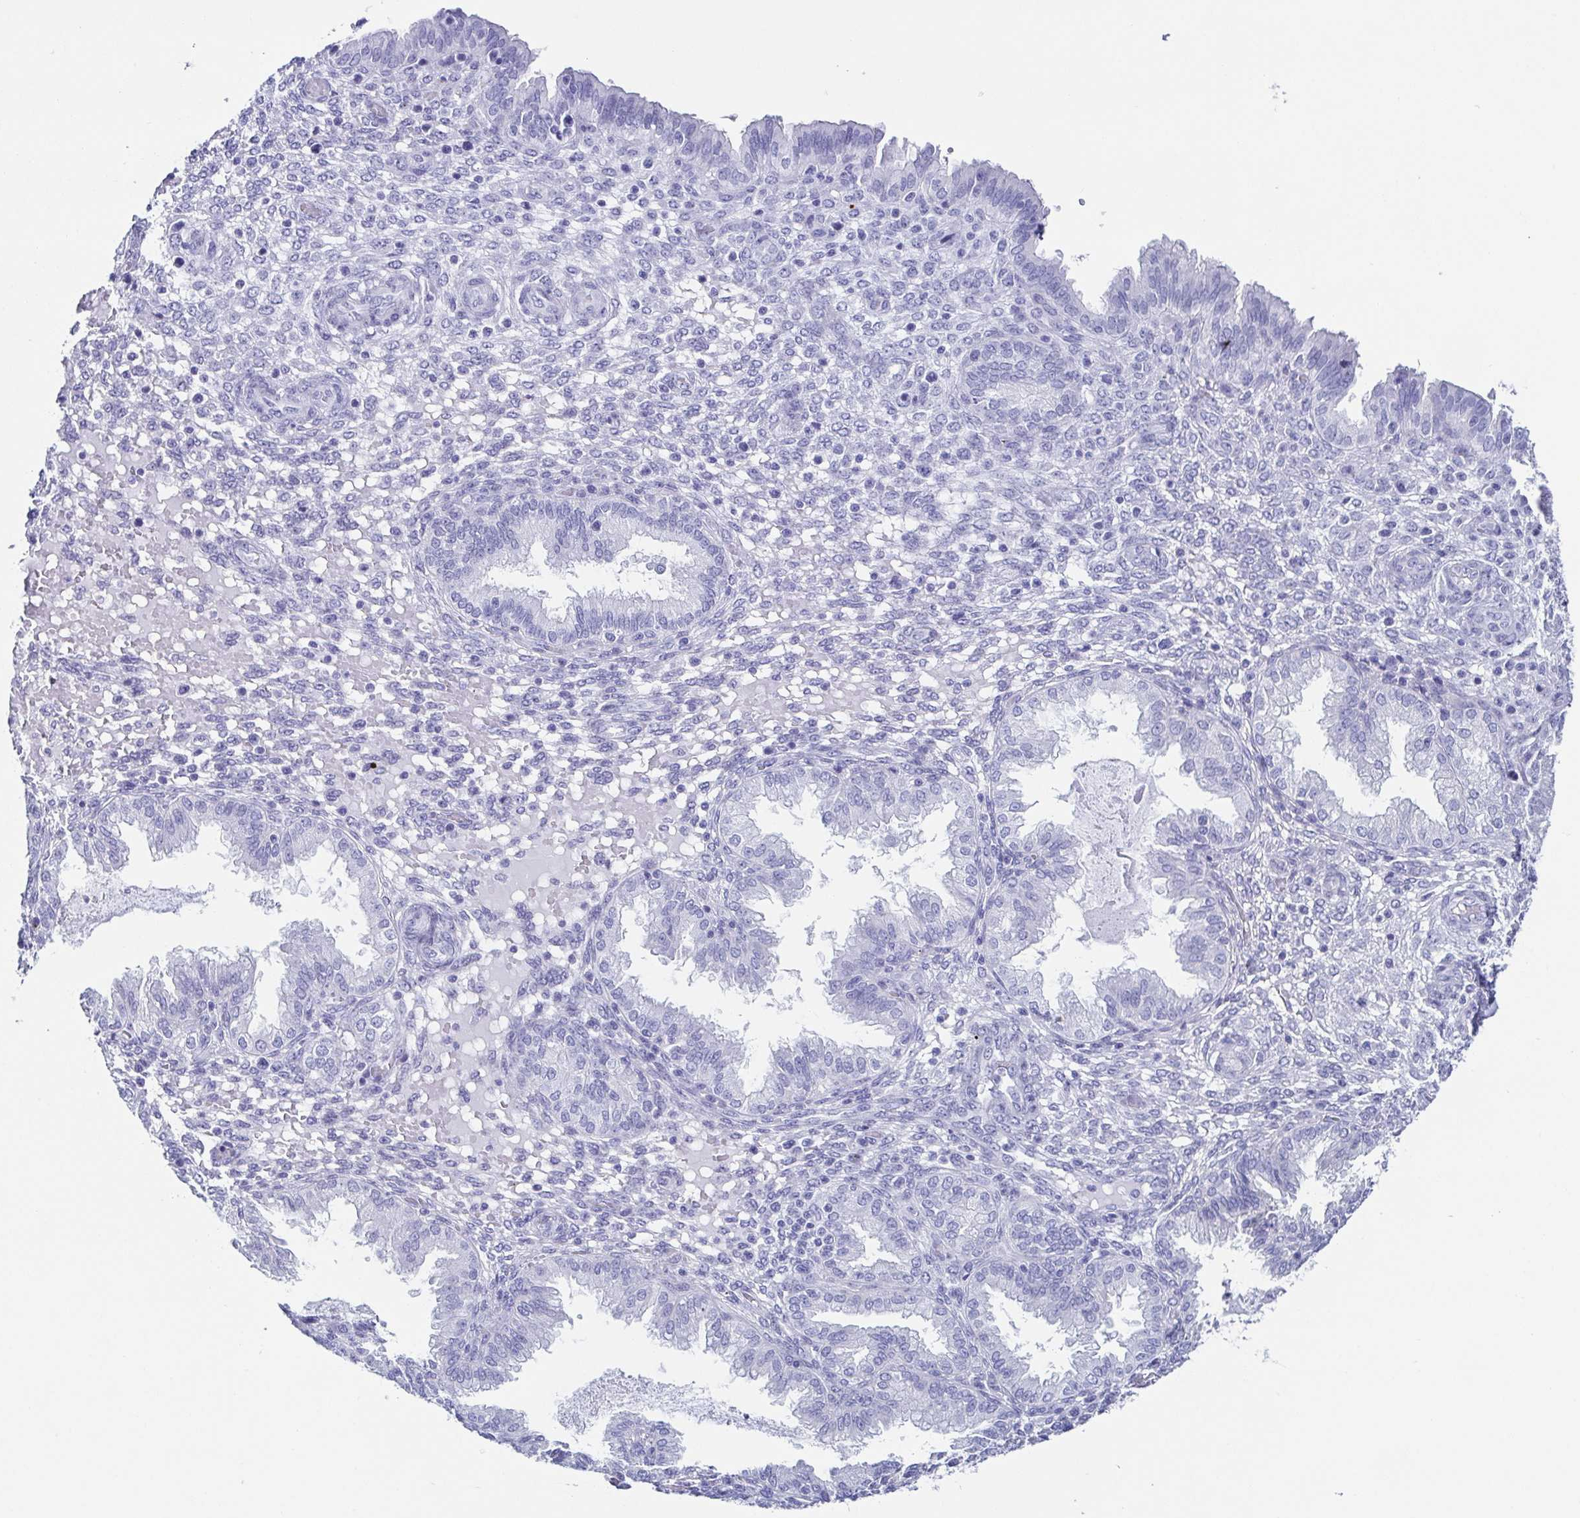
{"staining": {"intensity": "negative", "quantity": "none", "location": "none"}, "tissue": "endometrium", "cell_type": "Cells in endometrial stroma", "image_type": "normal", "snomed": [{"axis": "morphology", "description": "Normal tissue, NOS"}, {"axis": "topography", "description": "Endometrium"}], "caption": "An image of endometrium stained for a protein shows no brown staining in cells in endometrial stroma.", "gene": "TNNT2", "patient": {"sex": "female", "age": 33}}